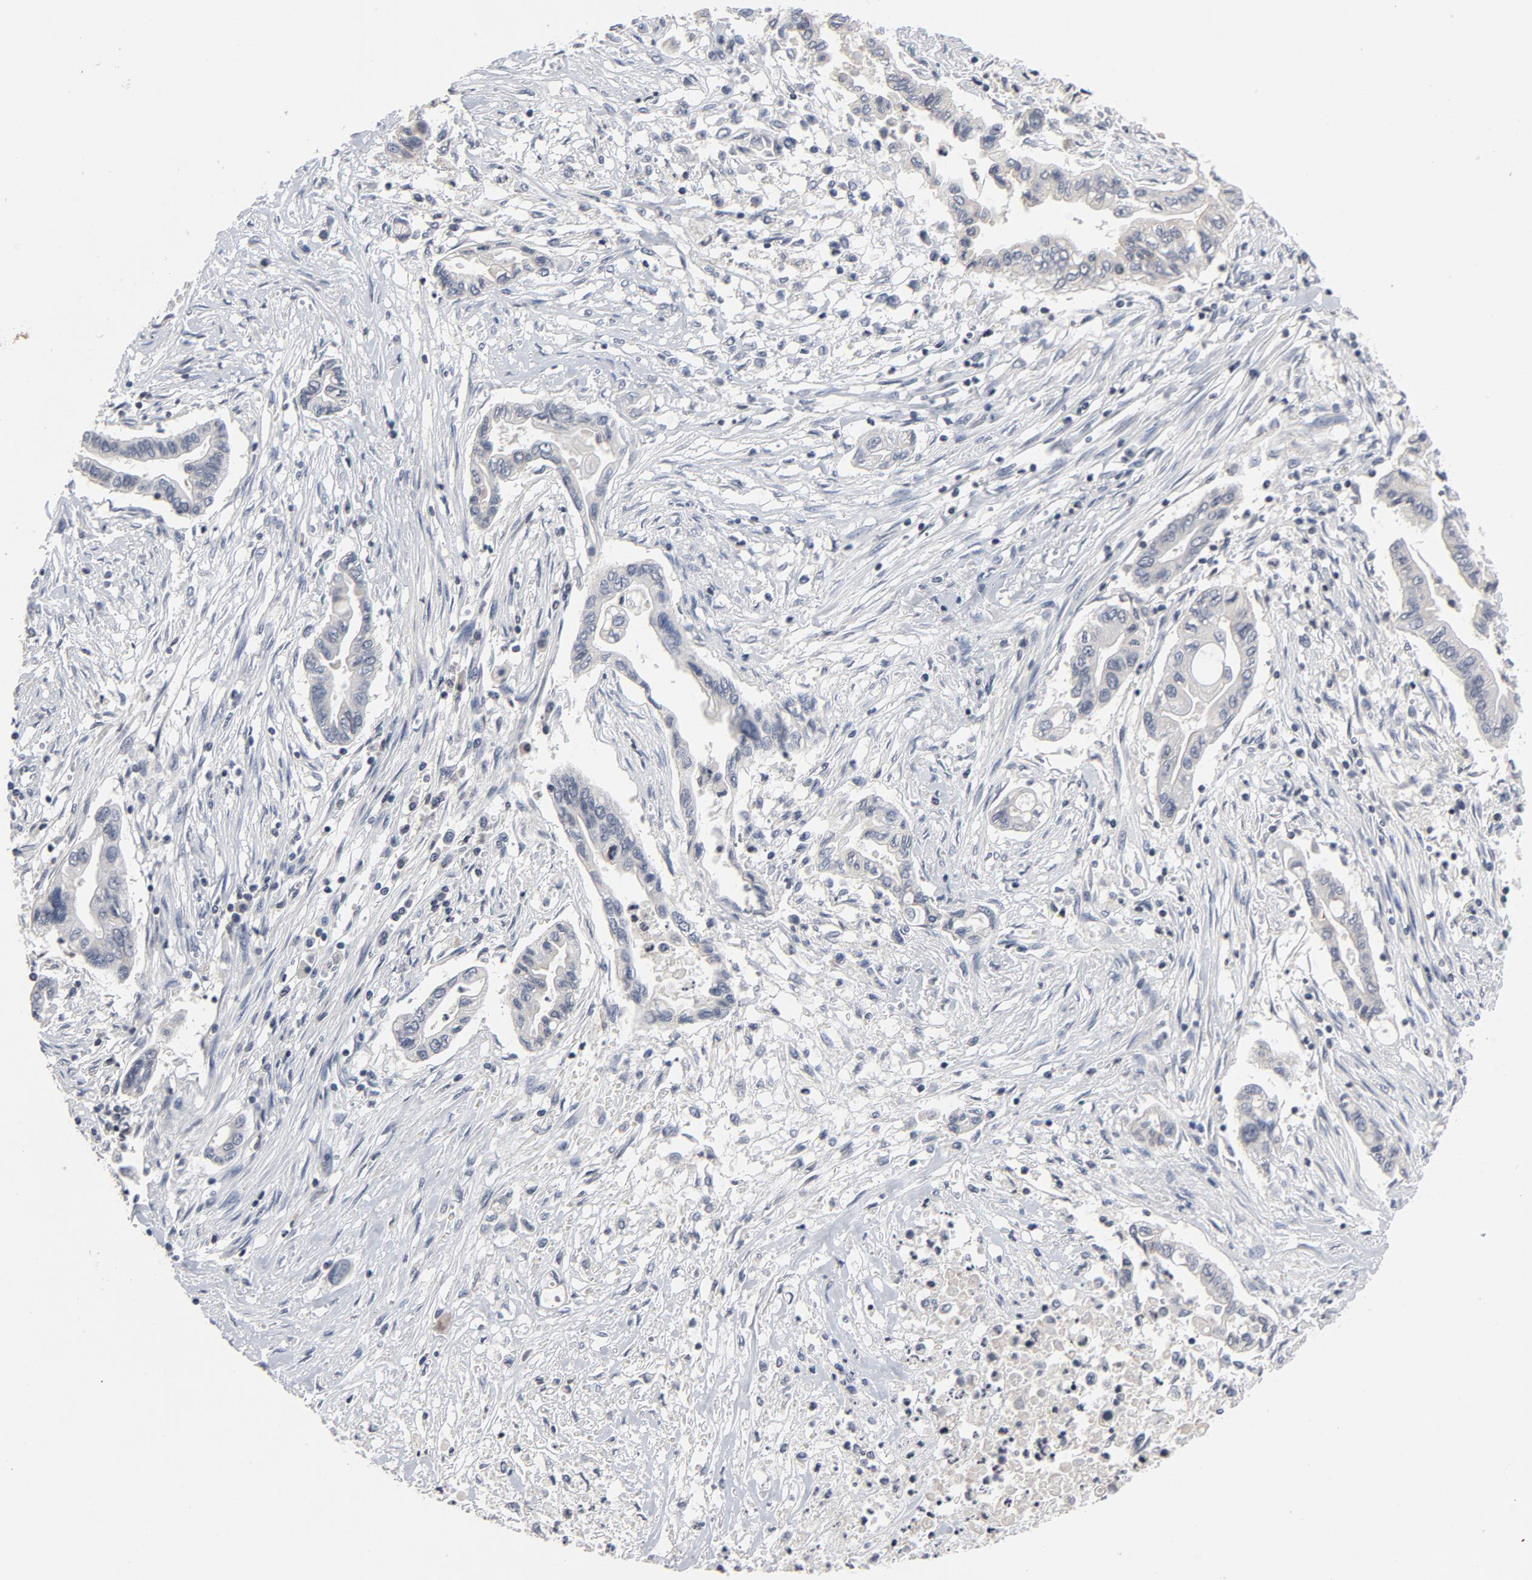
{"staining": {"intensity": "negative", "quantity": "none", "location": "none"}, "tissue": "pancreatic cancer", "cell_type": "Tumor cells", "image_type": "cancer", "snomed": [{"axis": "morphology", "description": "Adenocarcinoma, NOS"}, {"axis": "topography", "description": "Pancreas"}], "caption": "This histopathology image is of pancreatic cancer (adenocarcinoma) stained with immunohistochemistry to label a protein in brown with the nuclei are counter-stained blue. There is no expression in tumor cells.", "gene": "TCL1A", "patient": {"sex": "female", "age": 57}}